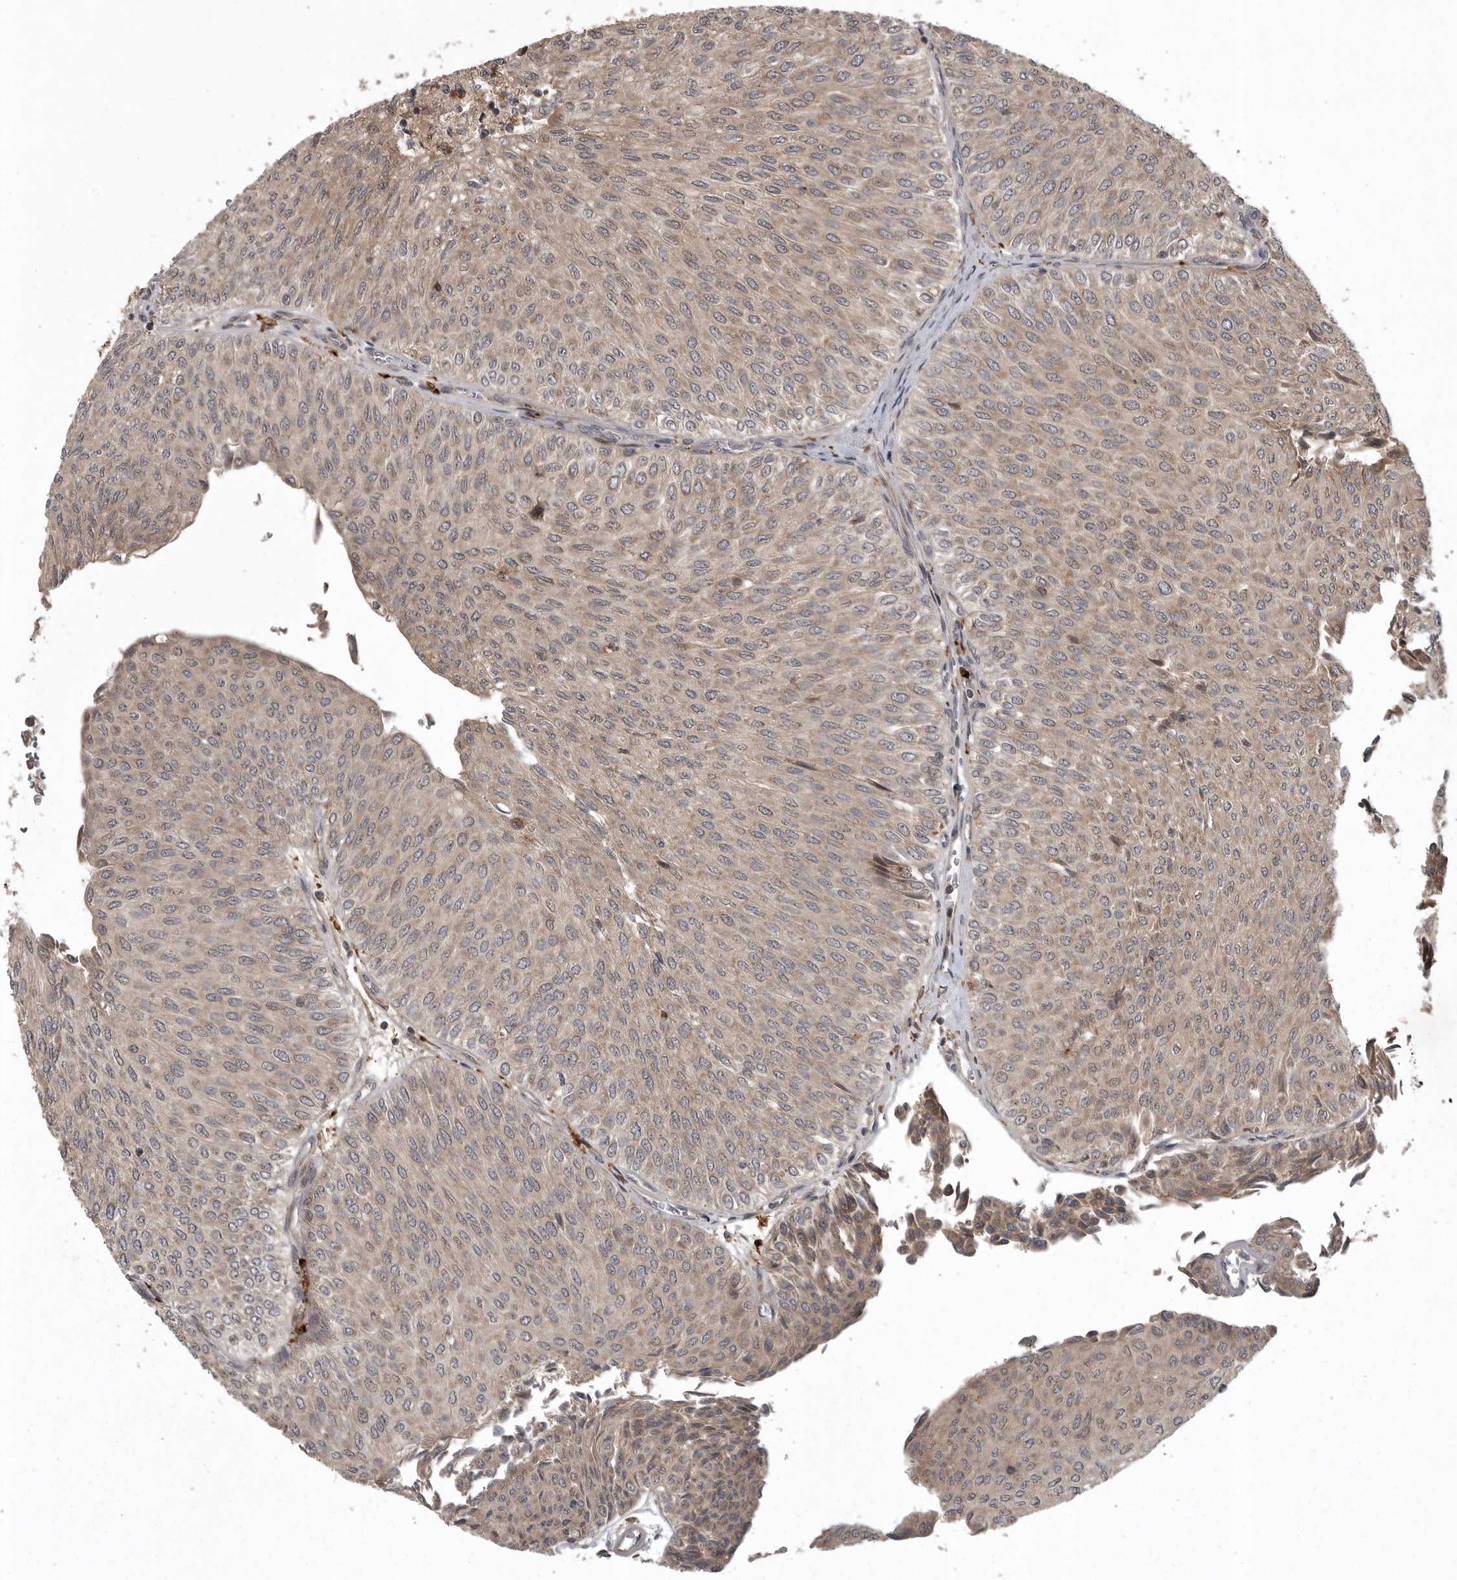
{"staining": {"intensity": "weak", "quantity": "25%-75%", "location": "cytoplasmic/membranous"}, "tissue": "urothelial cancer", "cell_type": "Tumor cells", "image_type": "cancer", "snomed": [{"axis": "morphology", "description": "Urothelial carcinoma, Low grade"}, {"axis": "topography", "description": "Urinary bladder"}], "caption": "Tumor cells display low levels of weak cytoplasmic/membranous expression in approximately 25%-75% of cells in low-grade urothelial carcinoma.", "gene": "GPR31", "patient": {"sex": "male", "age": 78}}